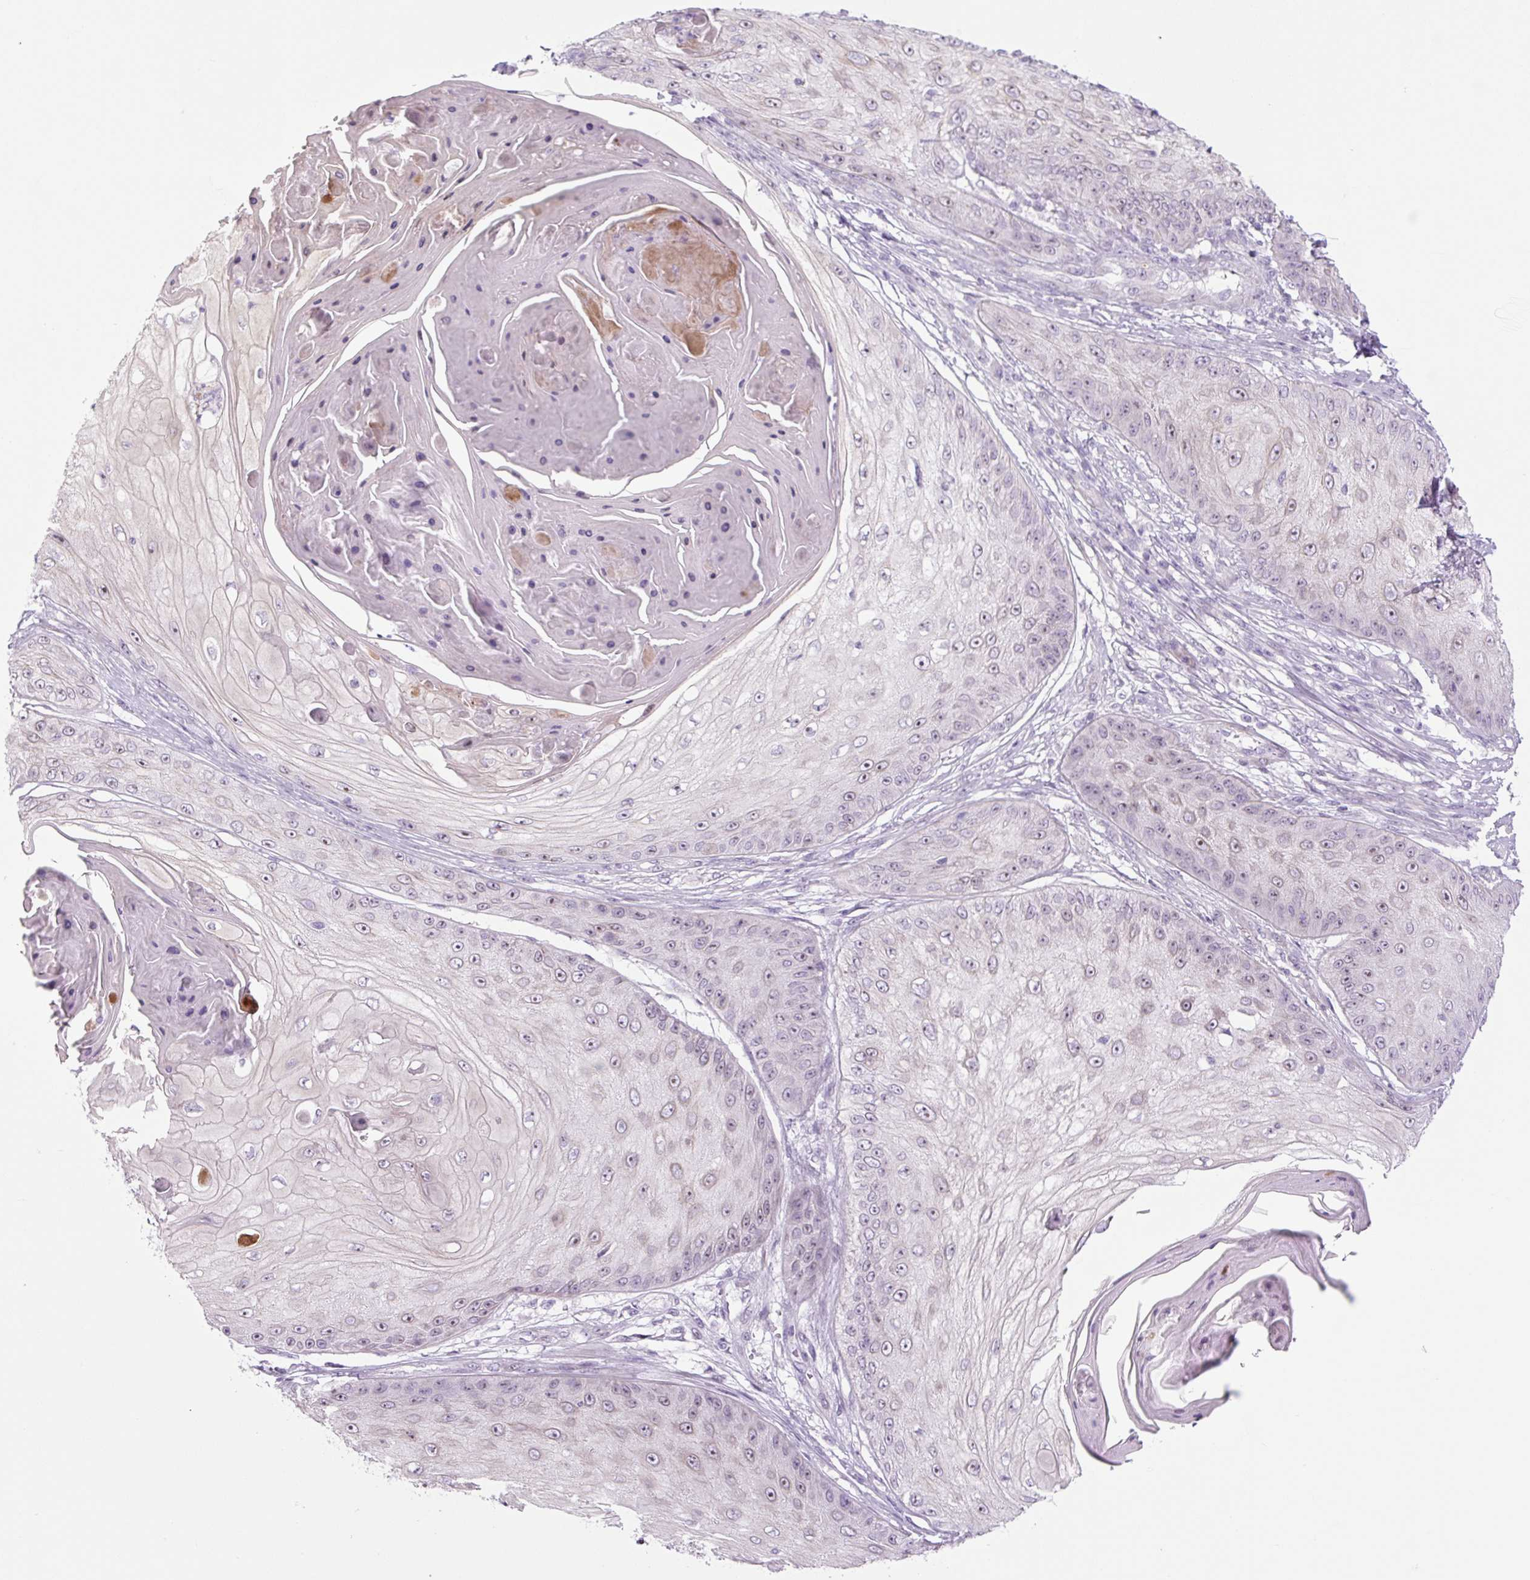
{"staining": {"intensity": "negative", "quantity": "none", "location": "none"}, "tissue": "skin cancer", "cell_type": "Tumor cells", "image_type": "cancer", "snomed": [{"axis": "morphology", "description": "Squamous cell carcinoma, NOS"}, {"axis": "topography", "description": "Skin"}], "caption": "An IHC micrograph of skin cancer is shown. There is no staining in tumor cells of skin cancer. (IHC, brightfield microscopy, high magnification).", "gene": "RRS1", "patient": {"sex": "male", "age": 70}}